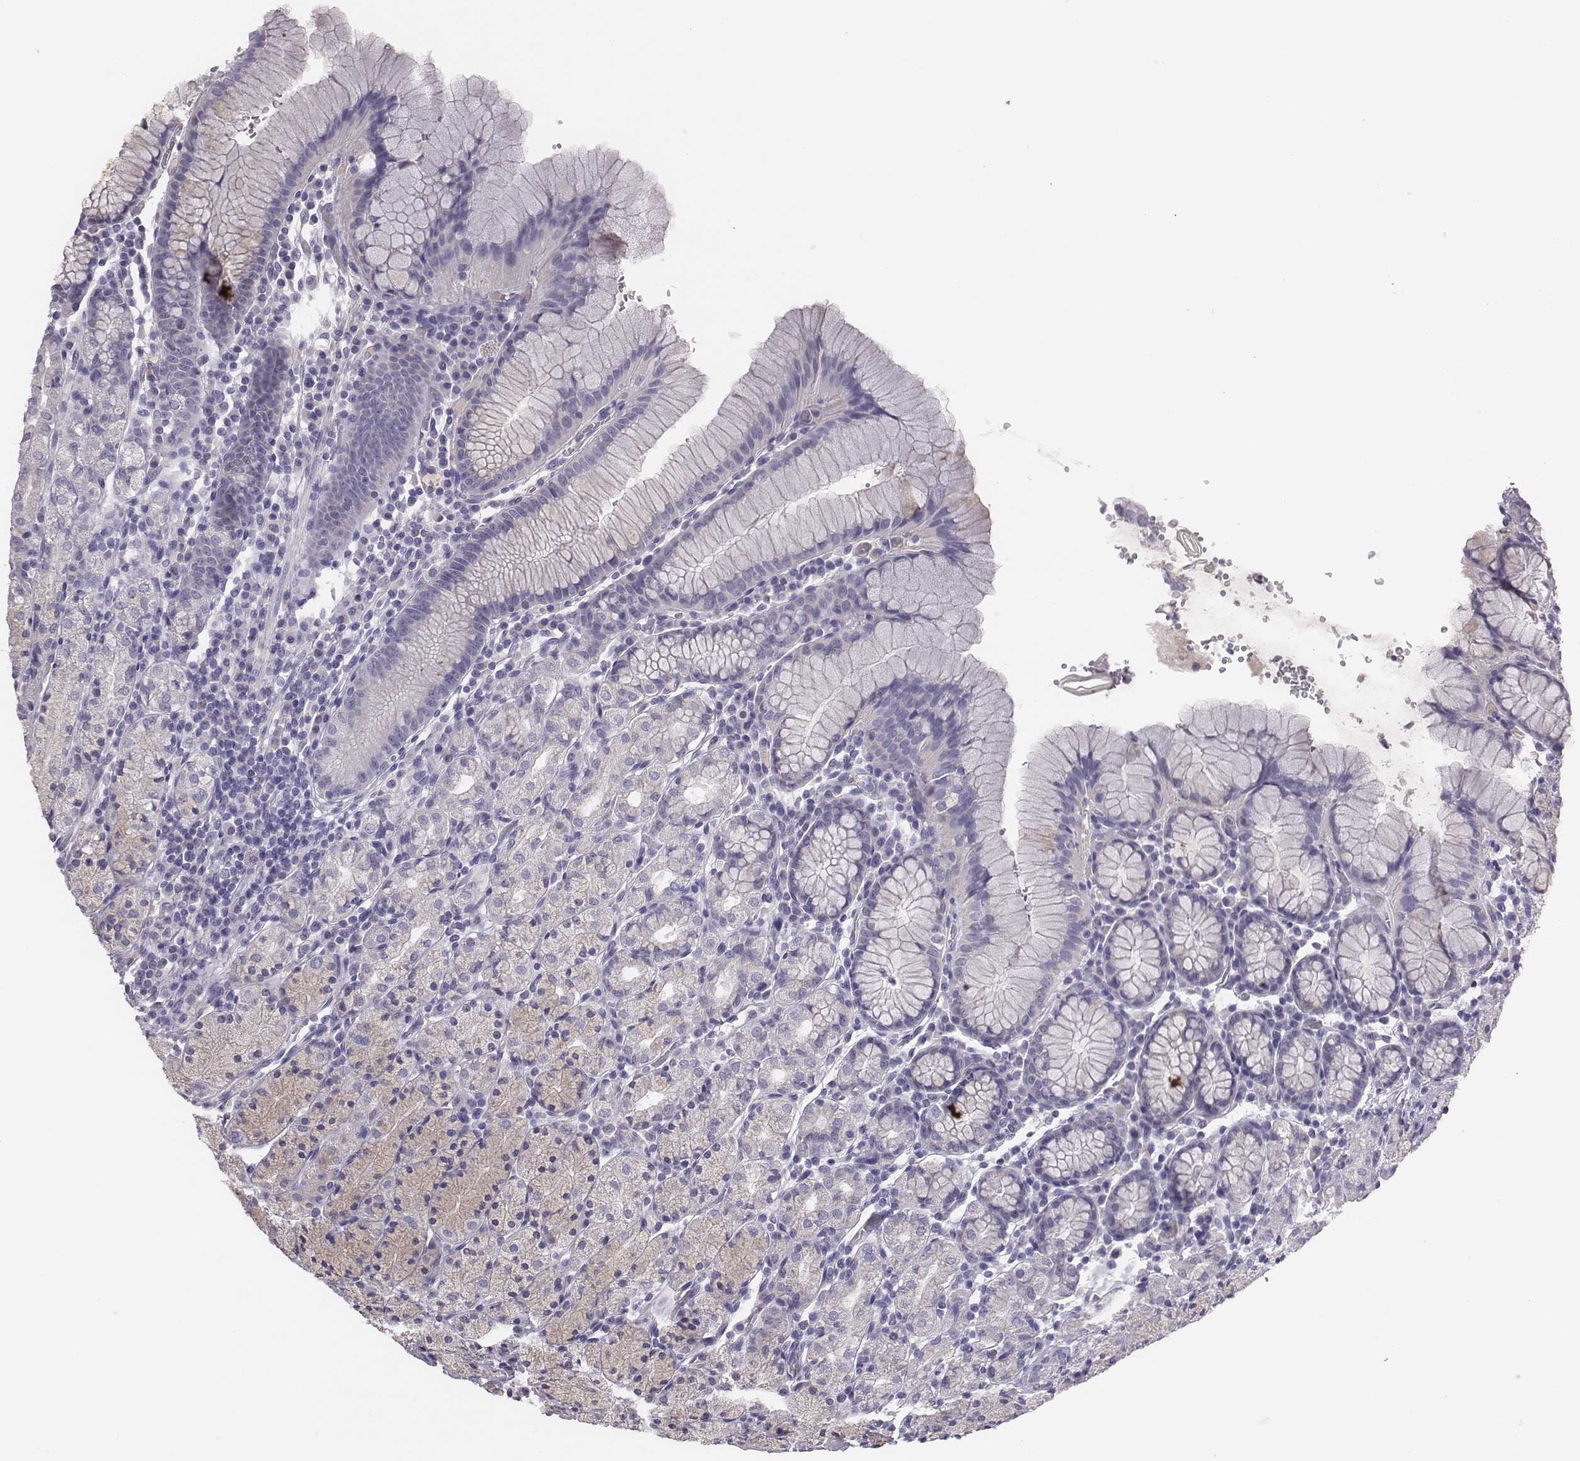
{"staining": {"intensity": "negative", "quantity": "none", "location": "none"}, "tissue": "stomach", "cell_type": "Glandular cells", "image_type": "normal", "snomed": [{"axis": "morphology", "description": "Normal tissue, NOS"}, {"axis": "topography", "description": "Stomach, upper"}, {"axis": "topography", "description": "Stomach"}], "caption": "DAB immunohistochemical staining of benign human stomach exhibits no significant expression in glandular cells.", "gene": "EN1", "patient": {"sex": "male", "age": 62}}